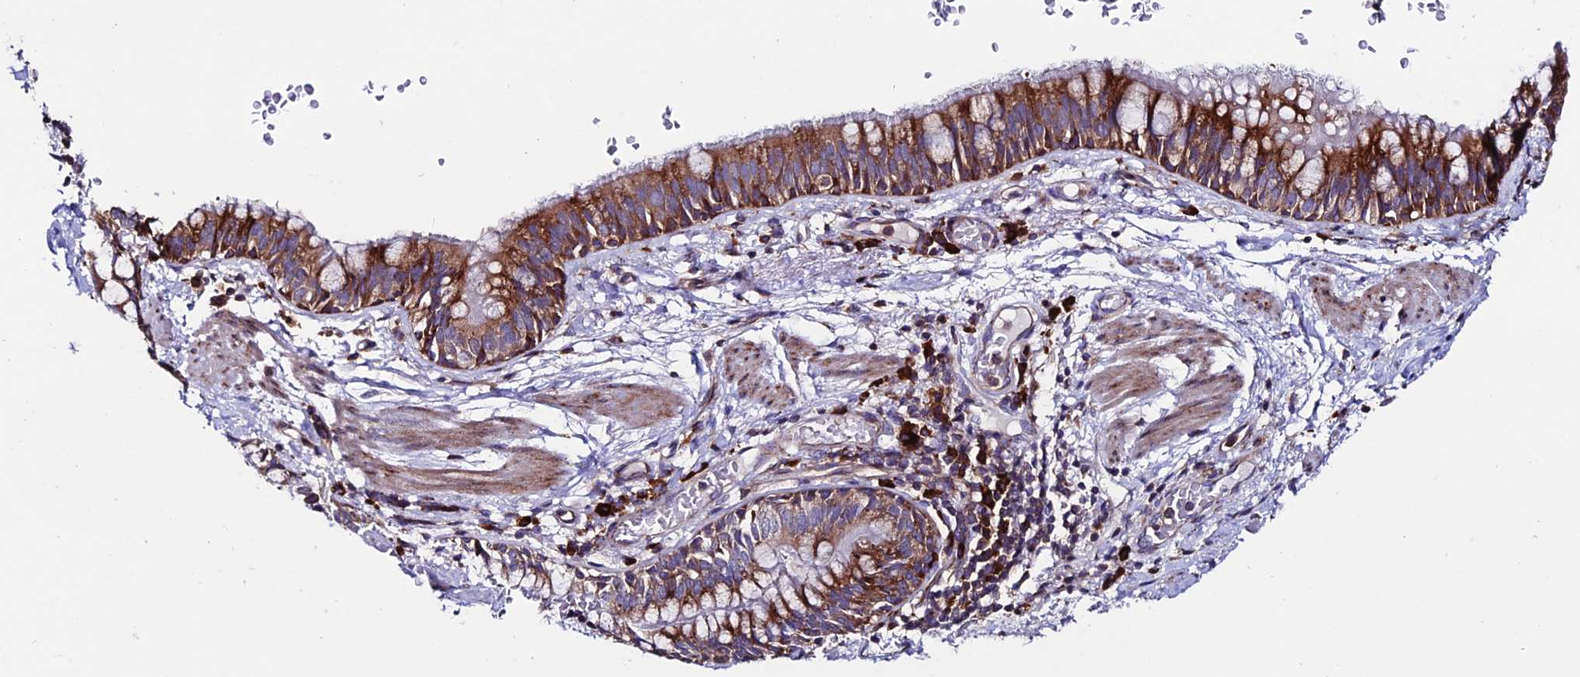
{"staining": {"intensity": "strong", "quantity": ">75%", "location": "cytoplasmic/membranous"}, "tissue": "bronchus", "cell_type": "Respiratory epithelial cells", "image_type": "normal", "snomed": [{"axis": "morphology", "description": "Normal tissue, NOS"}, {"axis": "topography", "description": "Cartilage tissue"}, {"axis": "topography", "description": "Bronchus"}], "caption": "Protein positivity by immunohistochemistry (IHC) displays strong cytoplasmic/membranous expression in approximately >75% of respiratory epithelial cells in benign bronchus.", "gene": "EIF3K", "patient": {"sex": "female", "age": 36}}